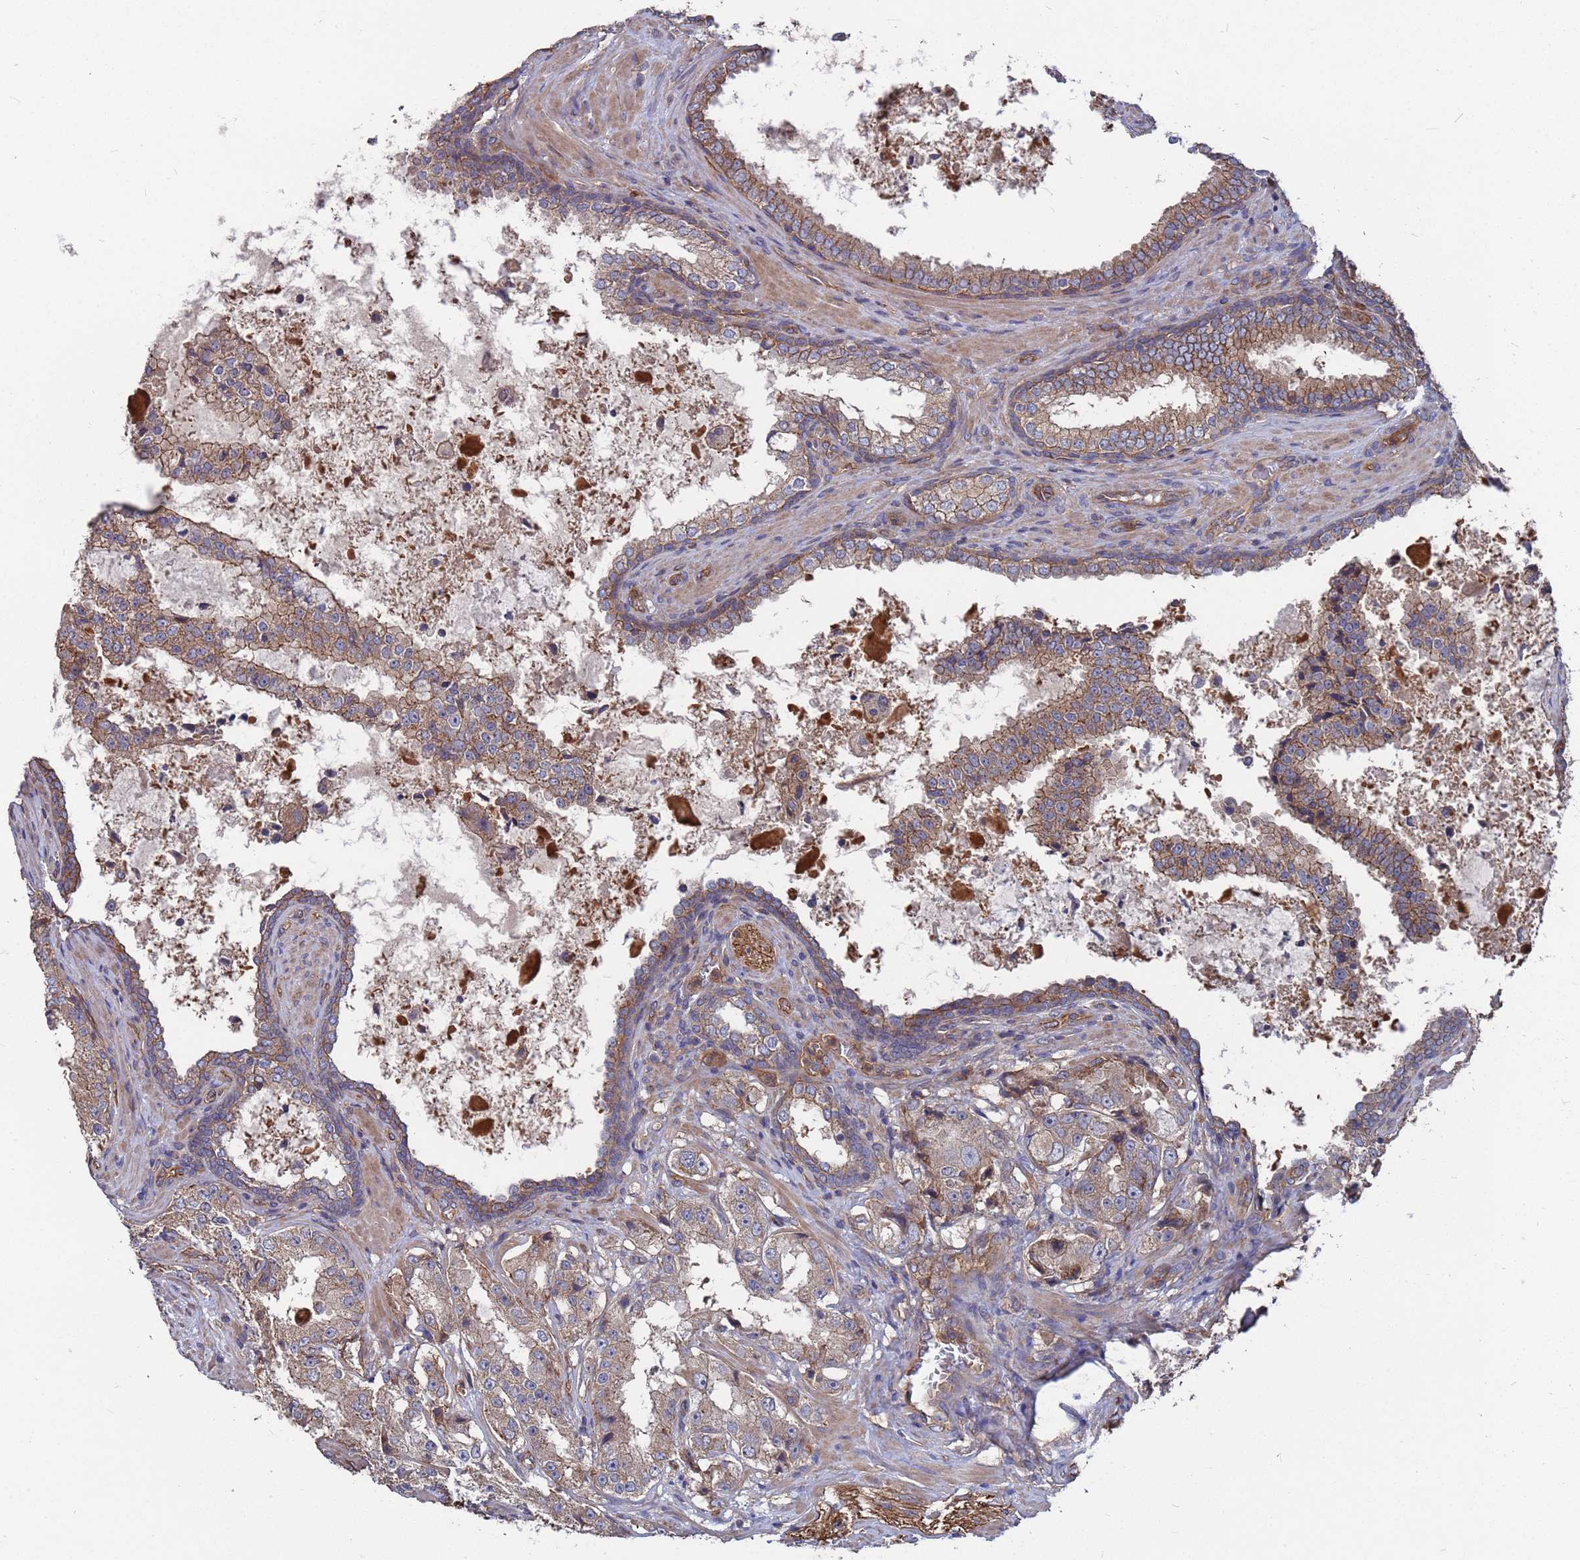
{"staining": {"intensity": "weak", "quantity": "25%-75%", "location": "cytoplasmic/membranous"}, "tissue": "prostate cancer", "cell_type": "Tumor cells", "image_type": "cancer", "snomed": [{"axis": "morphology", "description": "Adenocarcinoma, High grade"}, {"axis": "topography", "description": "Prostate"}], "caption": "Protein staining by IHC exhibits weak cytoplasmic/membranous staining in approximately 25%-75% of tumor cells in adenocarcinoma (high-grade) (prostate).", "gene": "NDUFAF6", "patient": {"sex": "male", "age": 73}}